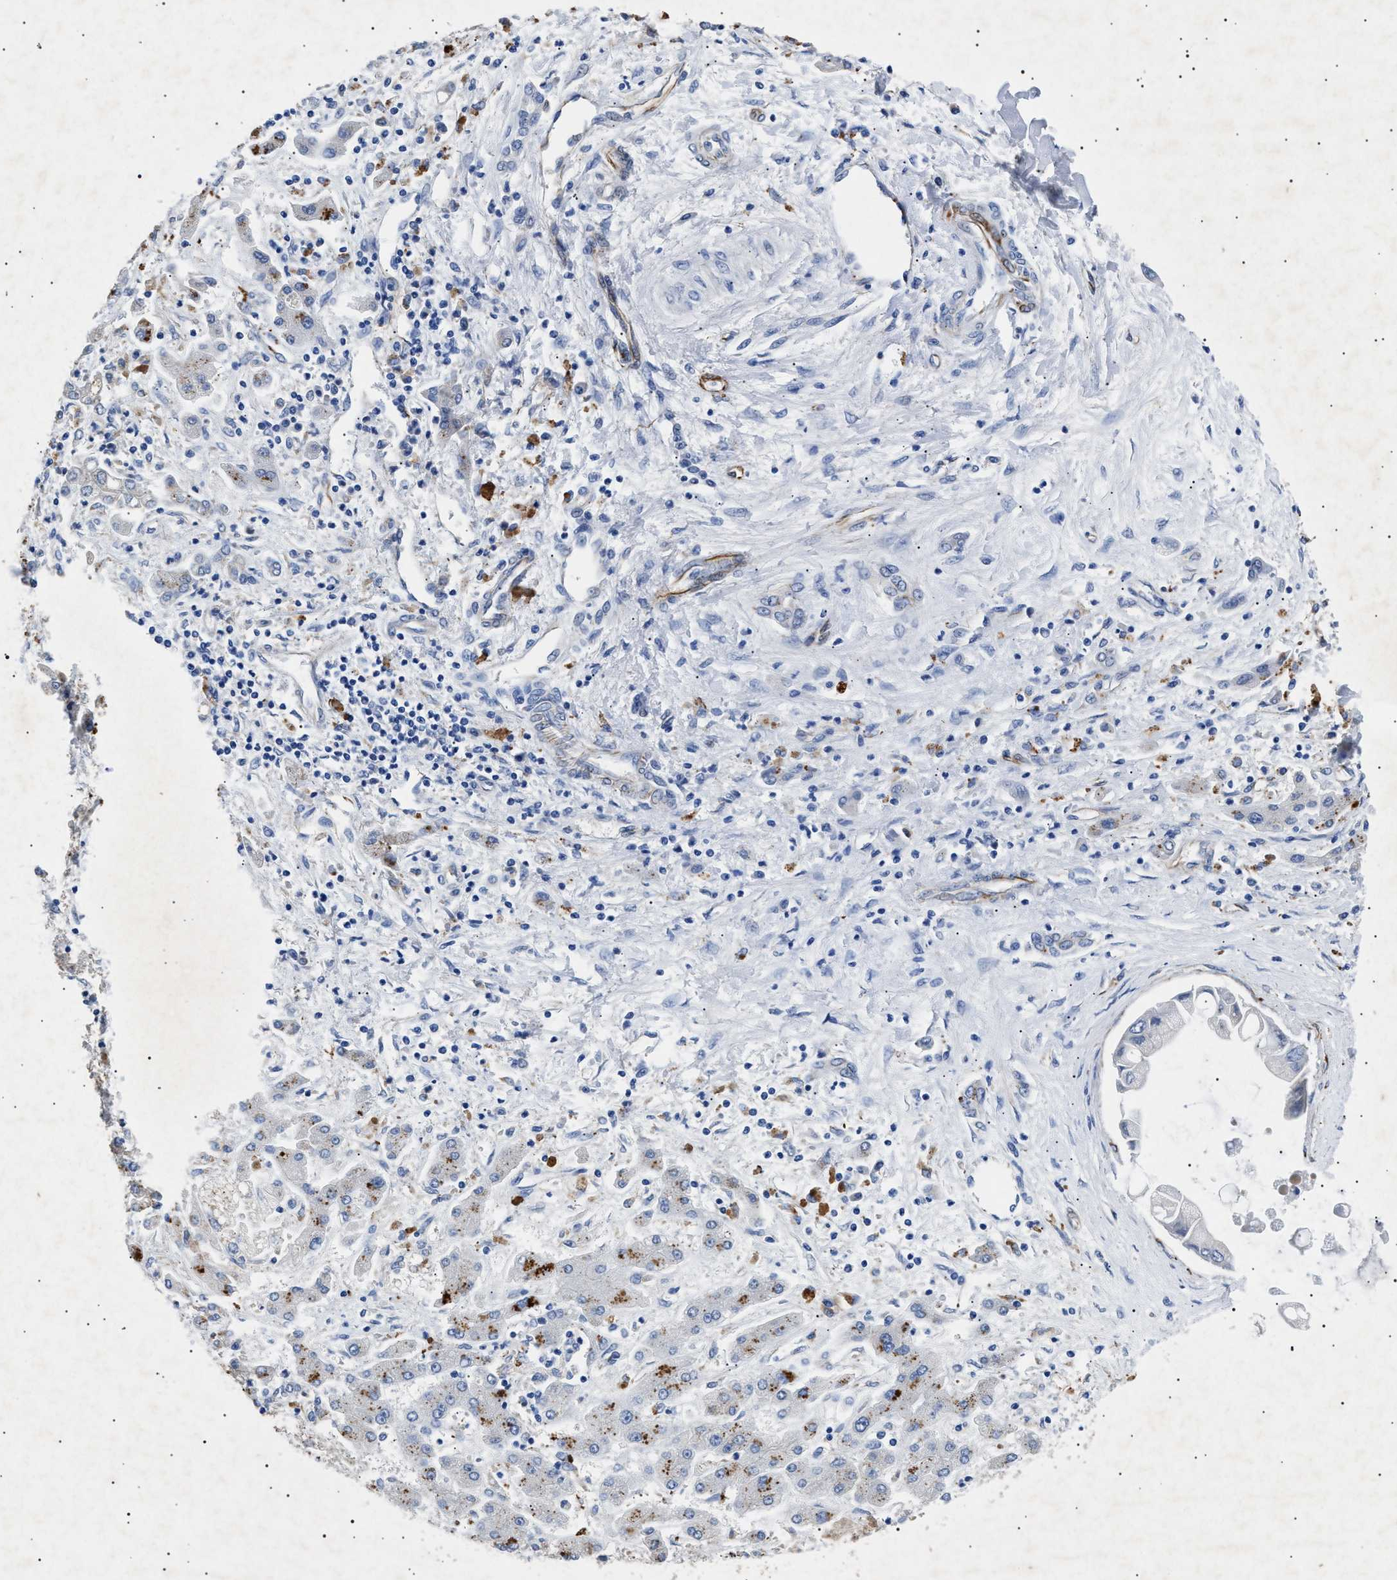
{"staining": {"intensity": "negative", "quantity": "none", "location": "none"}, "tissue": "liver cancer", "cell_type": "Tumor cells", "image_type": "cancer", "snomed": [{"axis": "morphology", "description": "Cholangiocarcinoma"}, {"axis": "topography", "description": "Liver"}], "caption": "The immunohistochemistry image has no significant positivity in tumor cells of liver cancer (cholangiocarcinoma) tissue.", "gene": "OLFML2A", "patient": {"sex": "male", "age": 50}}